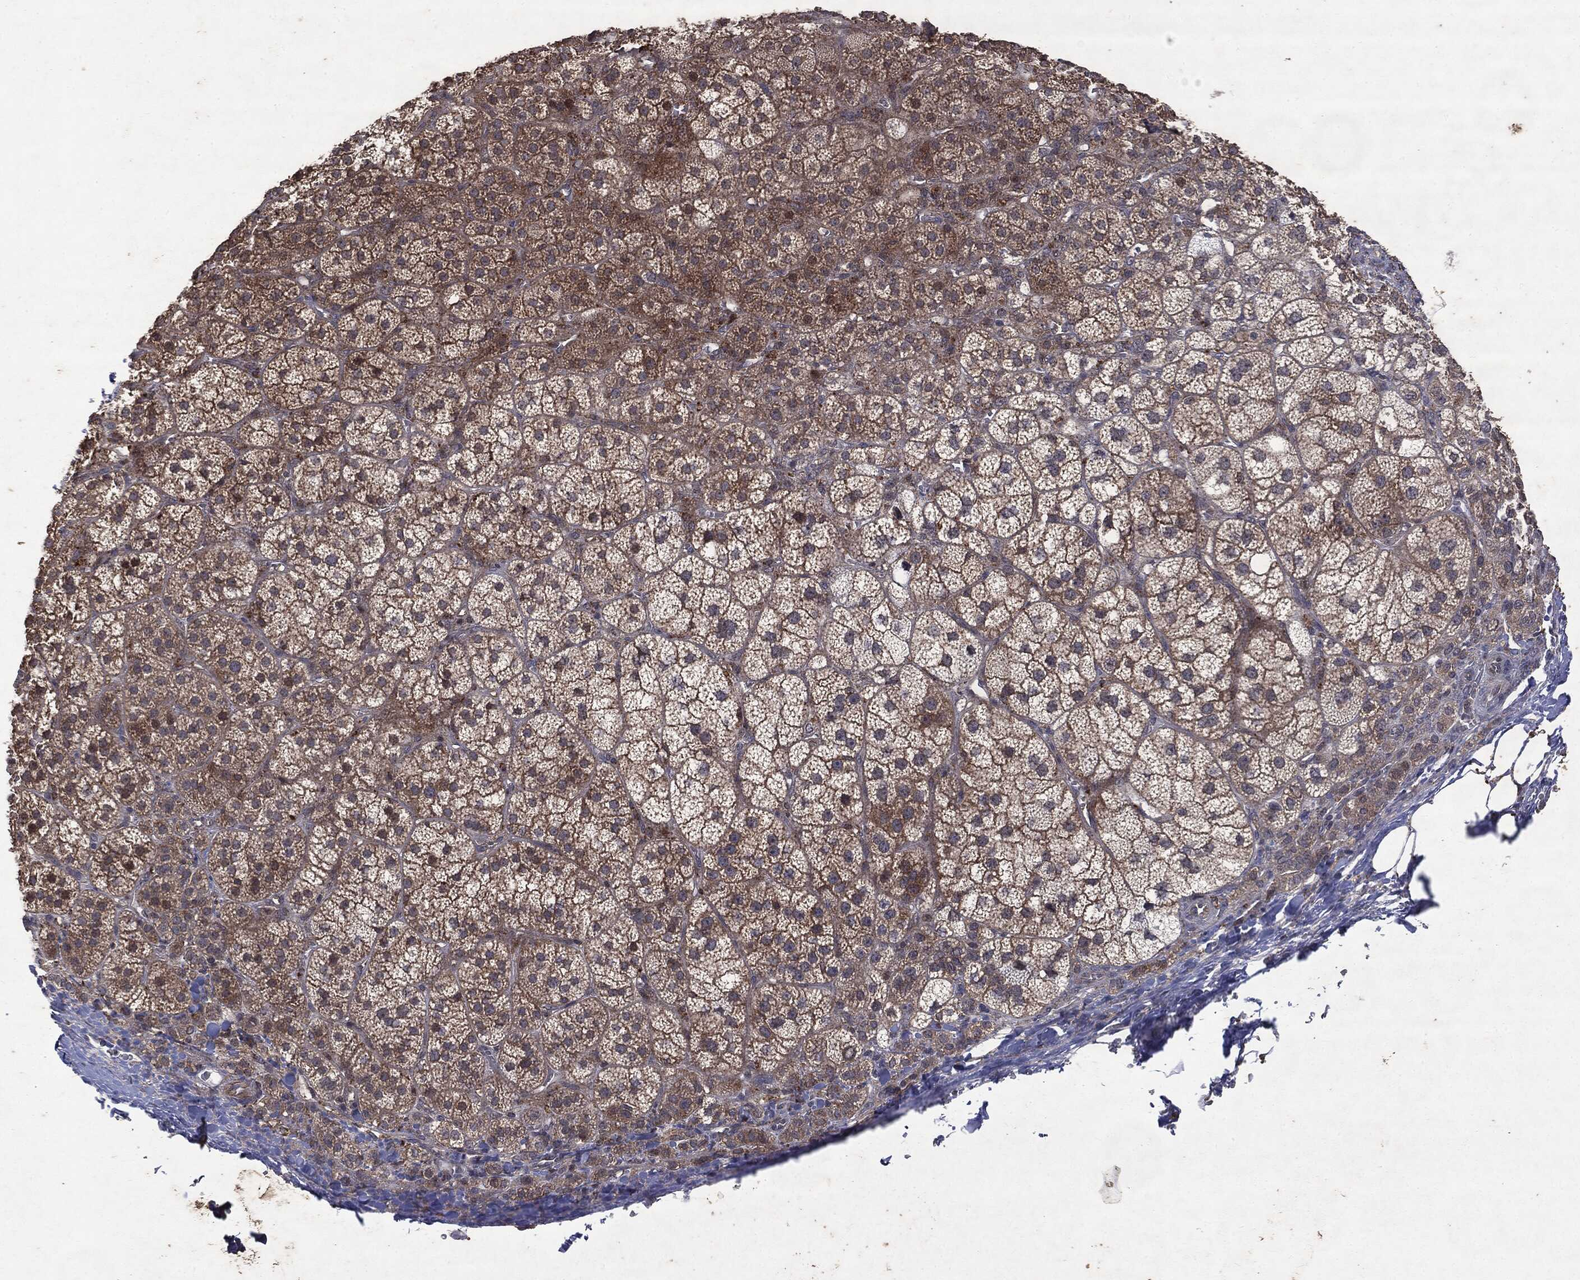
{"staining": {"intensity": "strong", "quantity": "25%-75%", "location": "cytoplasmic/membranous"}, "tissue": "adrenal gland", "cell_type": "Glandular cells", "image_type": "normal", "snomed": [{"axis": "morphology", "description": "Normal tissue, NOS"}, {"axis": "topography", "description": "Adrenal gland"}], "caption": "Immunohistochemical staining of benign human adrenal gland displays 25%-75% levels of strong cytoplasmic/membranous protein expression in approximately 25%-75% of glandular cells. Nuclei are stained in blue.", "gene": "PTEN", "patient": {"sex": "female", "age": 60}}